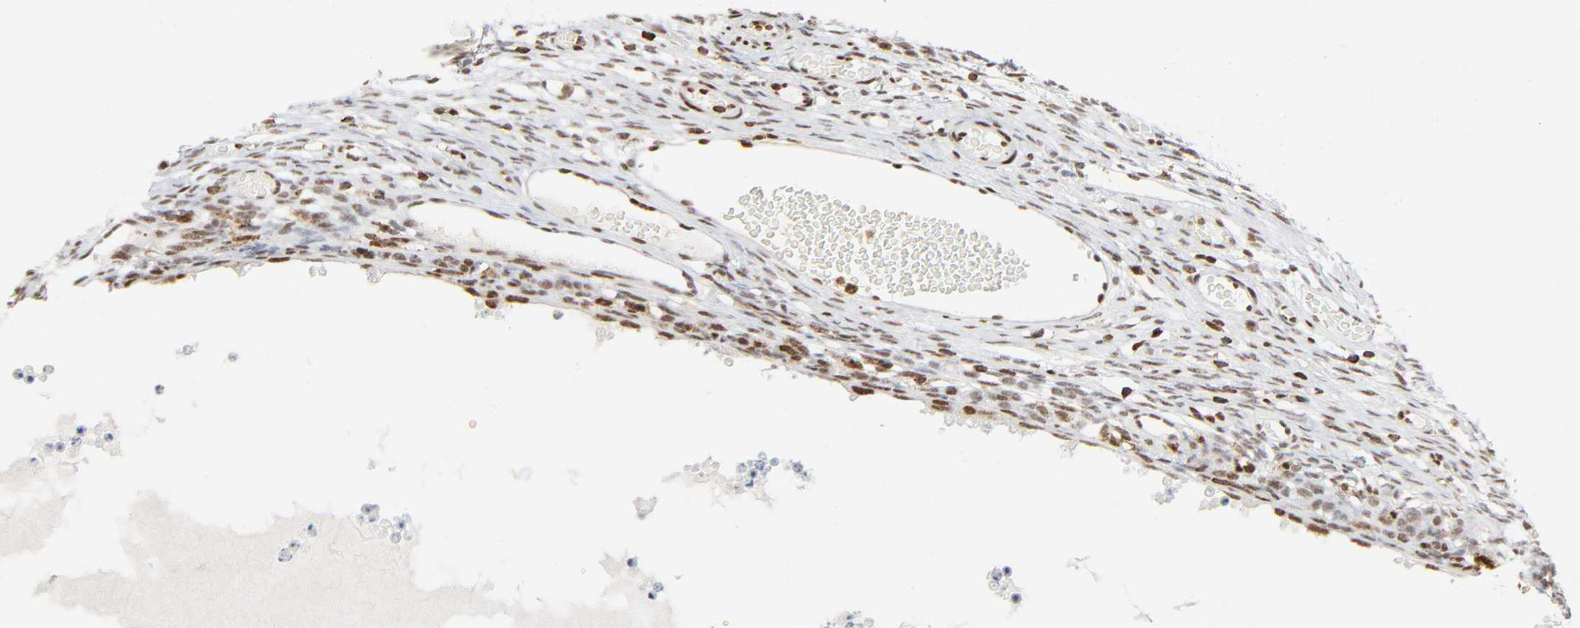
{"staining": {"intensity": "weak", "quantity": "<25%", "location": "cytoplasmic/membranous"}, "tissue": "ovary", "cell_type": "Follicle cells", "image_type": "normal", "snomed": [{"axis": "morphology", "description": "Normal tissue, NOS"}, {"axis": "topography", "description": "Ovary"}], "caption": "Immunohistochemistry (IHC) photomicrograph of unremarkable ovary stained for a protein (brown), which displays no staining in follicle cells.", "gene": "WAS", "patient": {"sex": "female", "age": 35}}